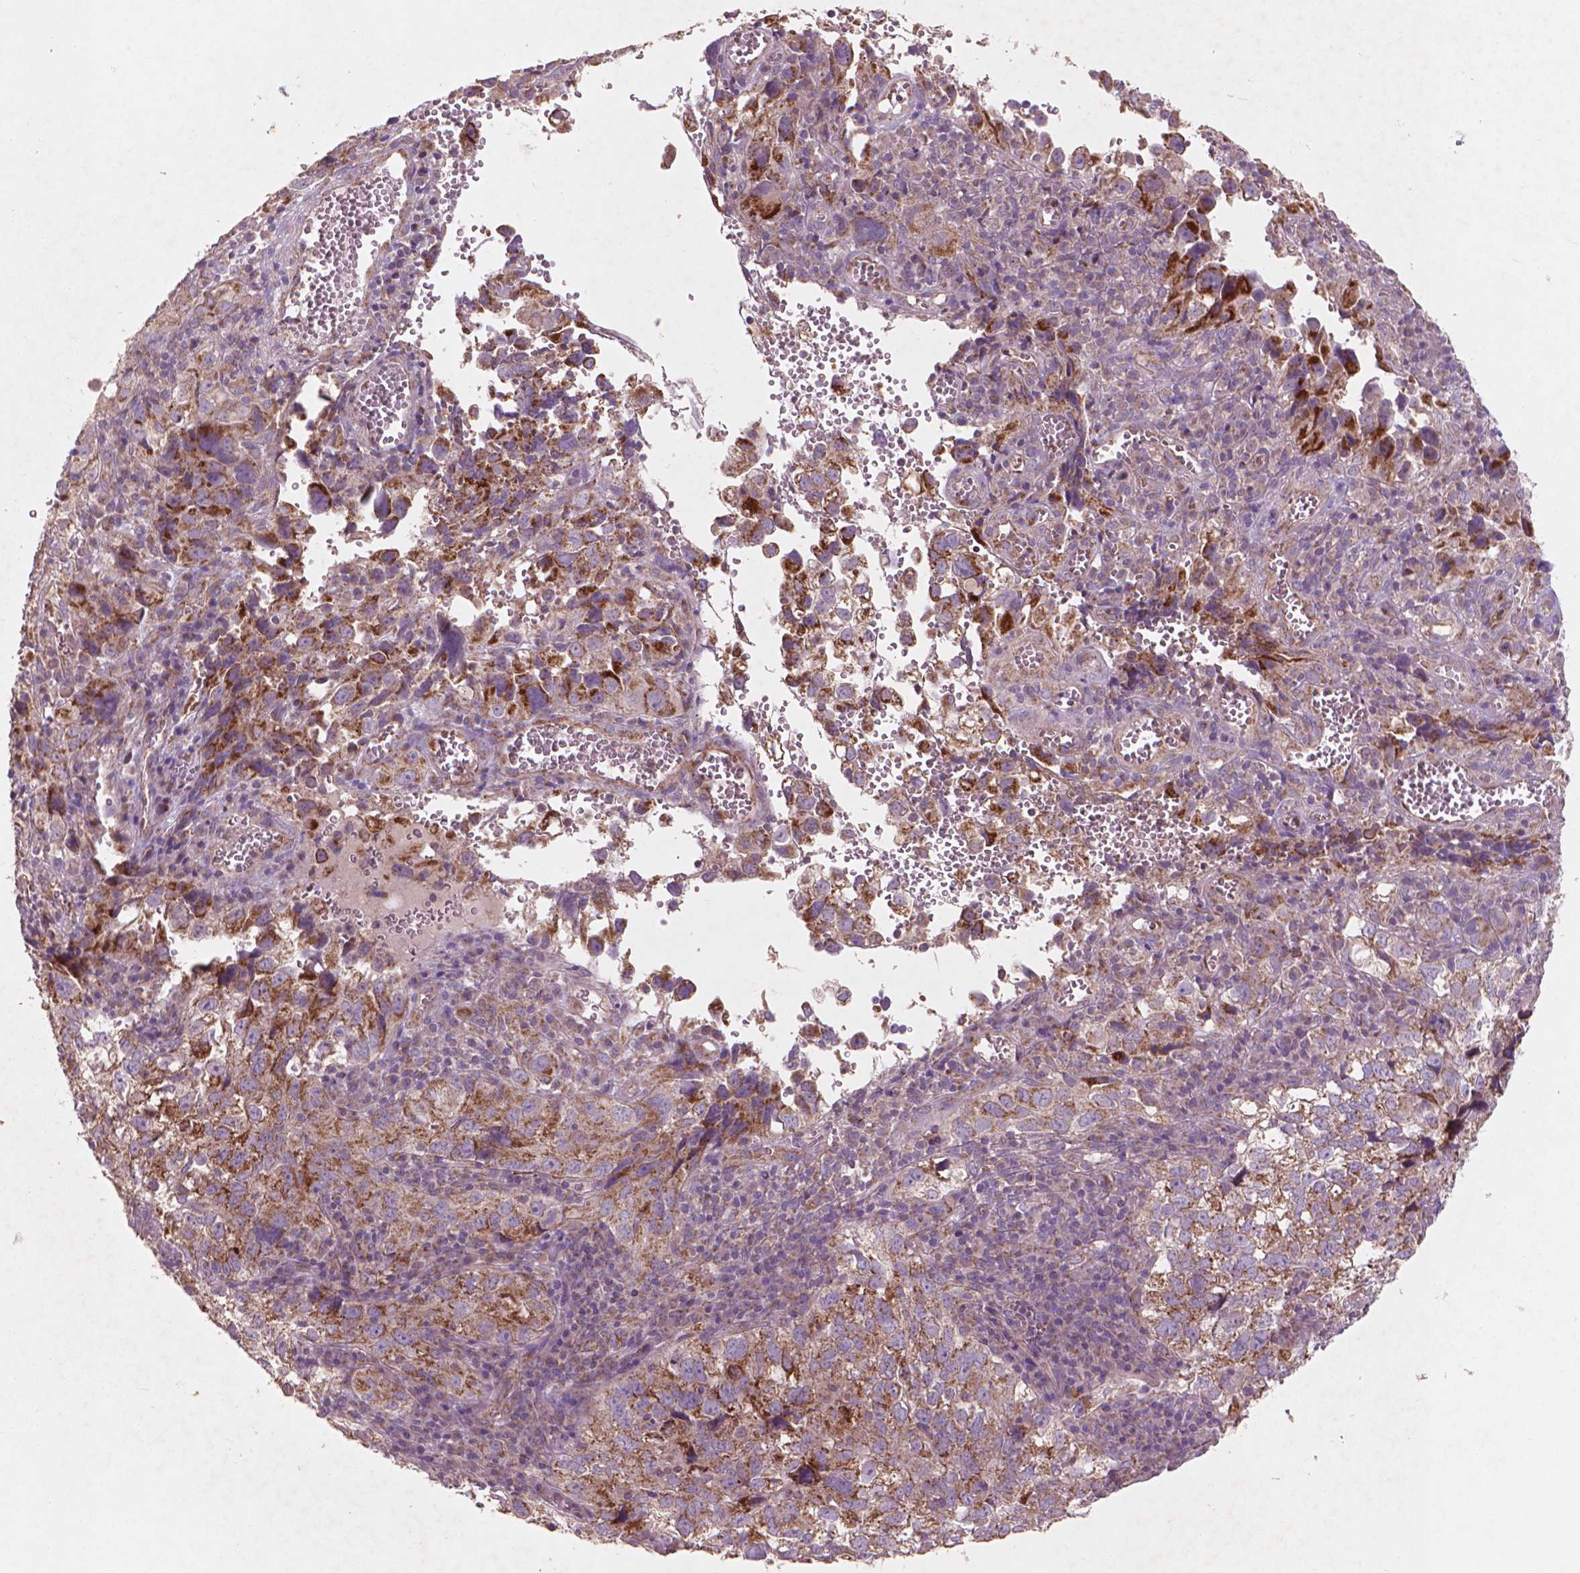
{"staining": {"intensity": "moderate", "quantity": ">75%", "location": "cytoplasmic/membranous"}, "tissue": "cervical cancer", "cell_type": "Tumor cells", "image_type": "cancer", "snomed": [{"axis": "morphology", "description": "Squamous cell carcinoma, NOS"}, {"axis": "topography", "description": "Cervix"}], "caption": "Immunohistochemical staining of human cervical cancer (squamous cell carcinoma) exhibits medium levels of moderate cytoplasmic/membranous protein positivity in about >75% of tumor cells. The staining was performed using DAB (3,3'-diaminobenzidine) to visualize the protein expression in brown, while the nuclei were stained in blue with hematoxylin (Magnification: 20x).", "gene": "NLRX1", "patient": {"sex": "female", "age": 55}}